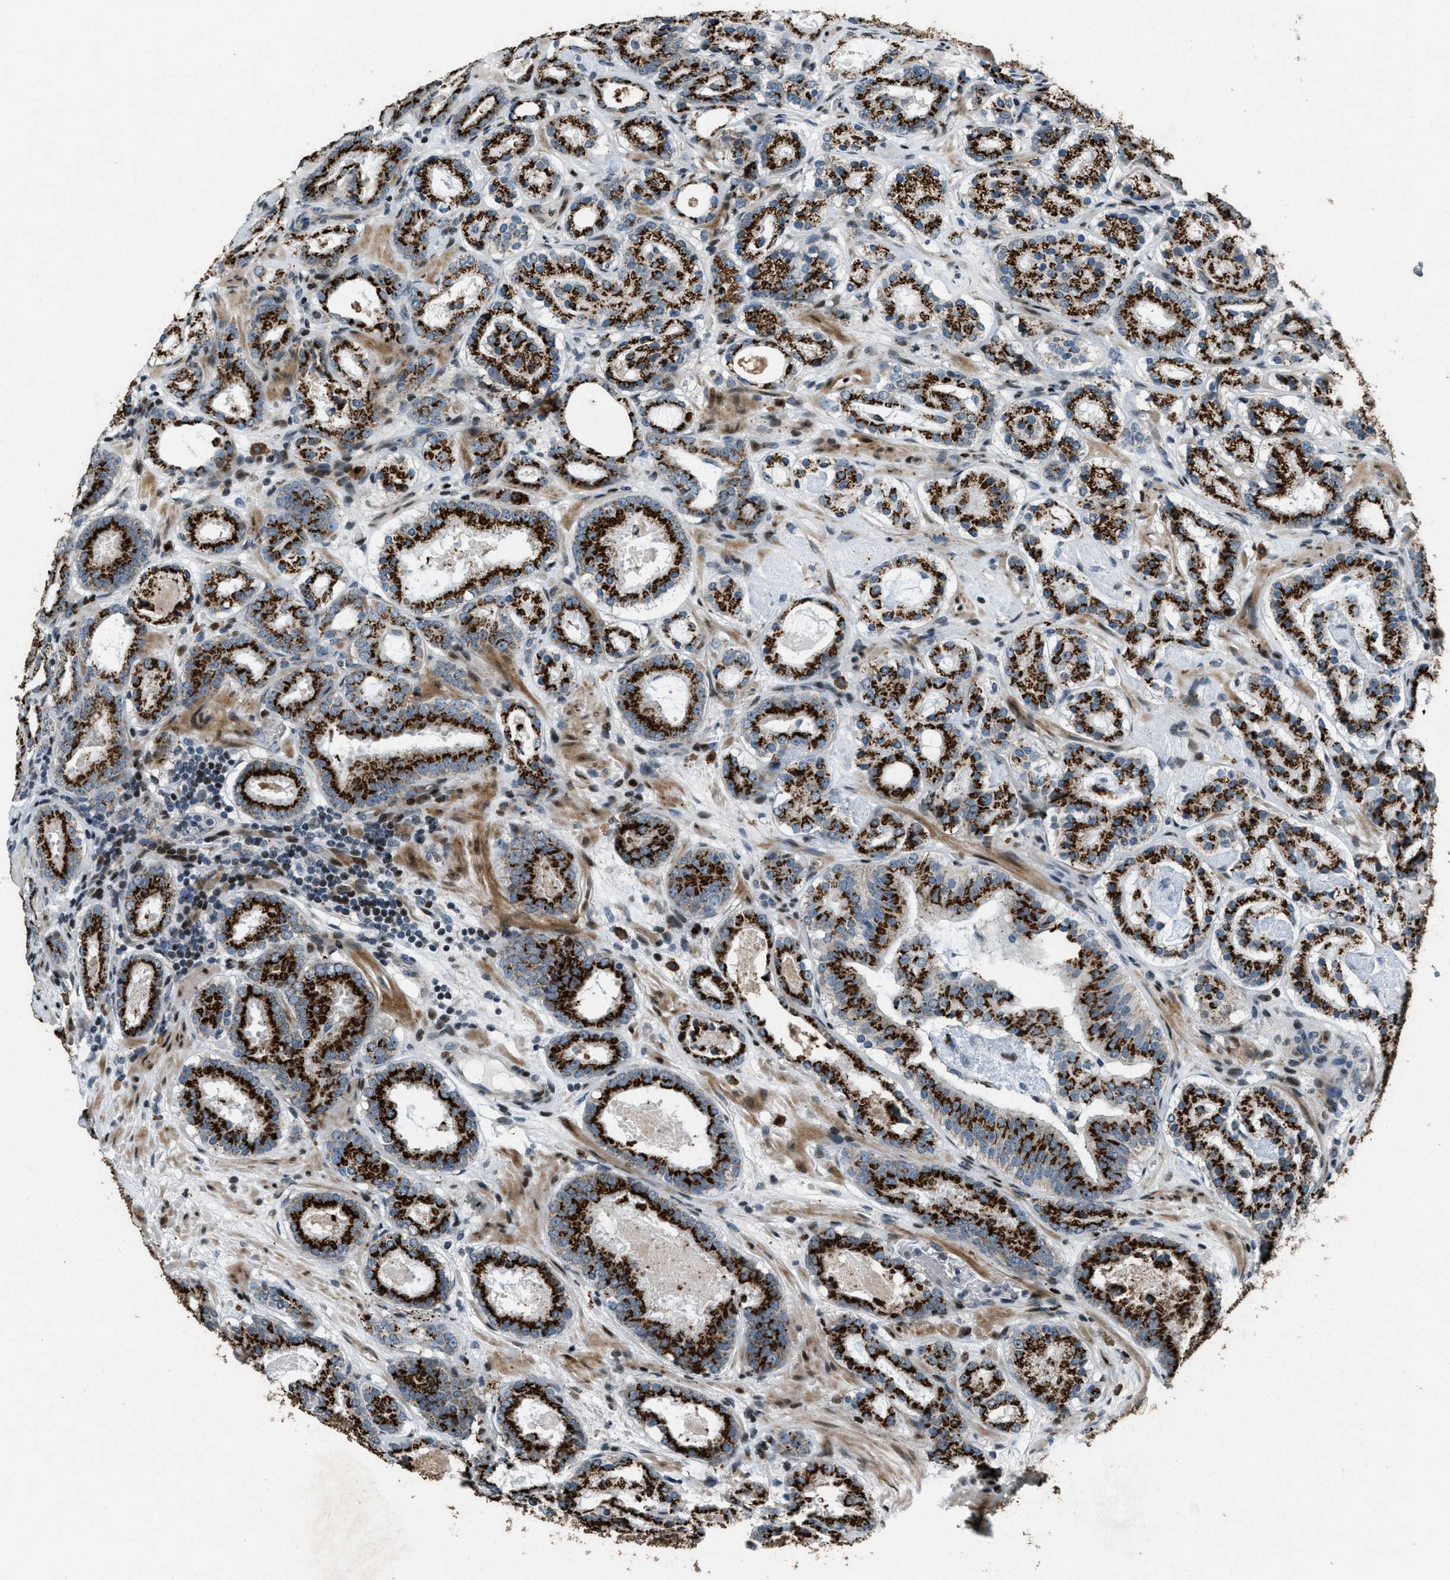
{"staining": {"intensity": "strong", "quantity": ">75%", "location": "cytoplasmic/membranous"}, "tissue": "prostate cancer", "cell_type": "Tumor cells", "image_type": "cancer", "snomed": [{"axis": "morphology", "description": "Adenocarcinoma, Low grade"}, {"axis": "topography", "description": "Prostate"}], "caption": "Immunohistochemical staining of human prostate low-grade adenocarcinoma displays strong cytoplasmic/membranous protein positivity in approximately >75% of tumor cells.", "gene": "GPC6", "patient": {"sex": "male", "age": 69}}